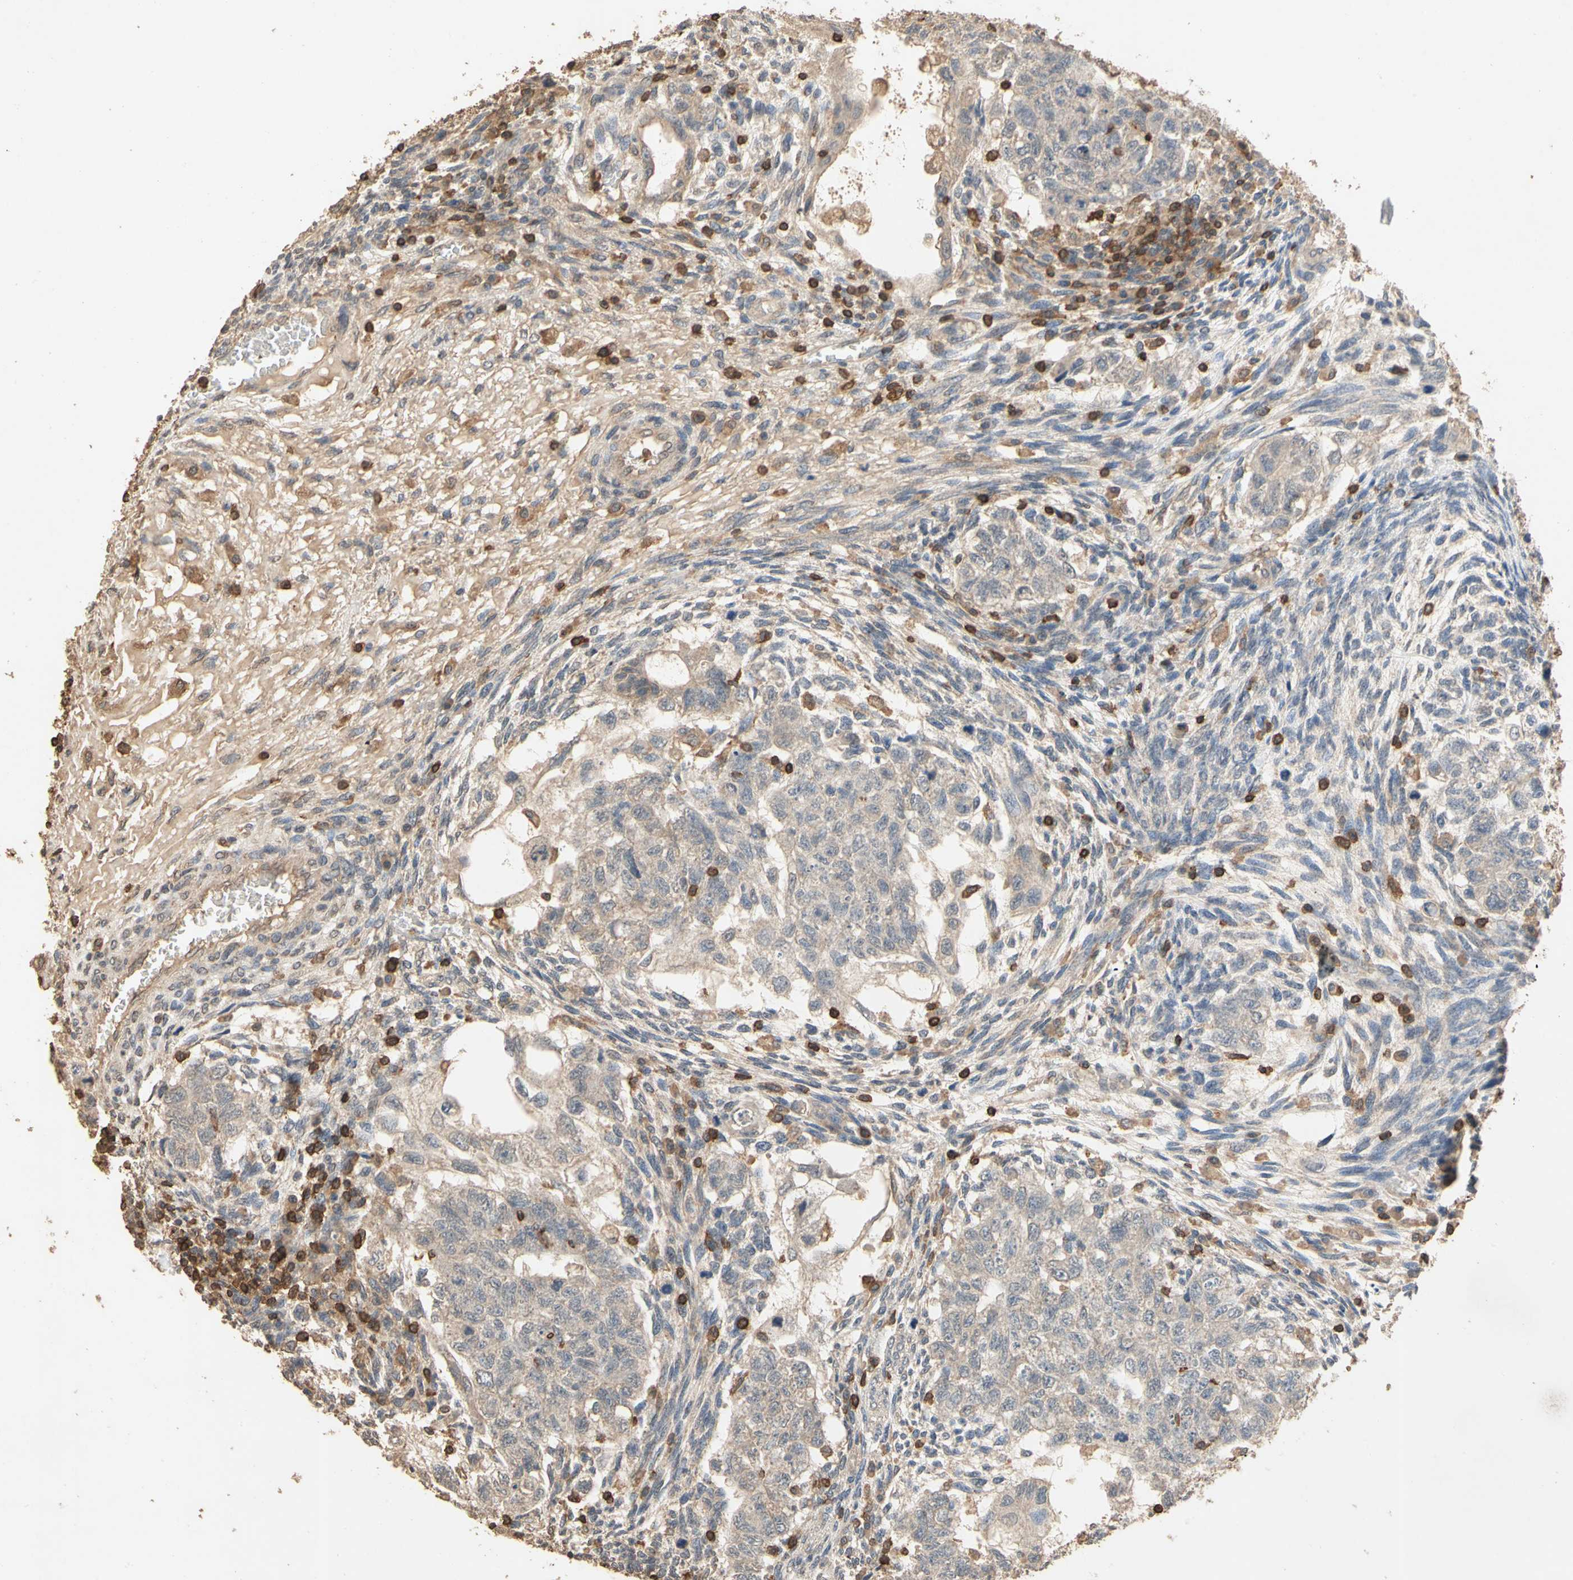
{"staining": {"intensity": "negative", "quantity": "none", "location": "none"}, "tissue": "testis cancer", "cell_type": "Tumor cells", "image_type": "cancer", "snomed": [{"axis": "morphology", "description": "Normal tissue, NOS"}, {"axis": "morphology", "description": "Carcinoma, Embryonal, NOS"}, {"axis": "topography", "description": "Testis"}], "caption": "The immunohistochemistry image has no significant expression in tumor cells of testis cancer (embryonal carcinoma) tissue.", "gene": "MAP3K10", "patient": {"sex": "male", "age": 36}}